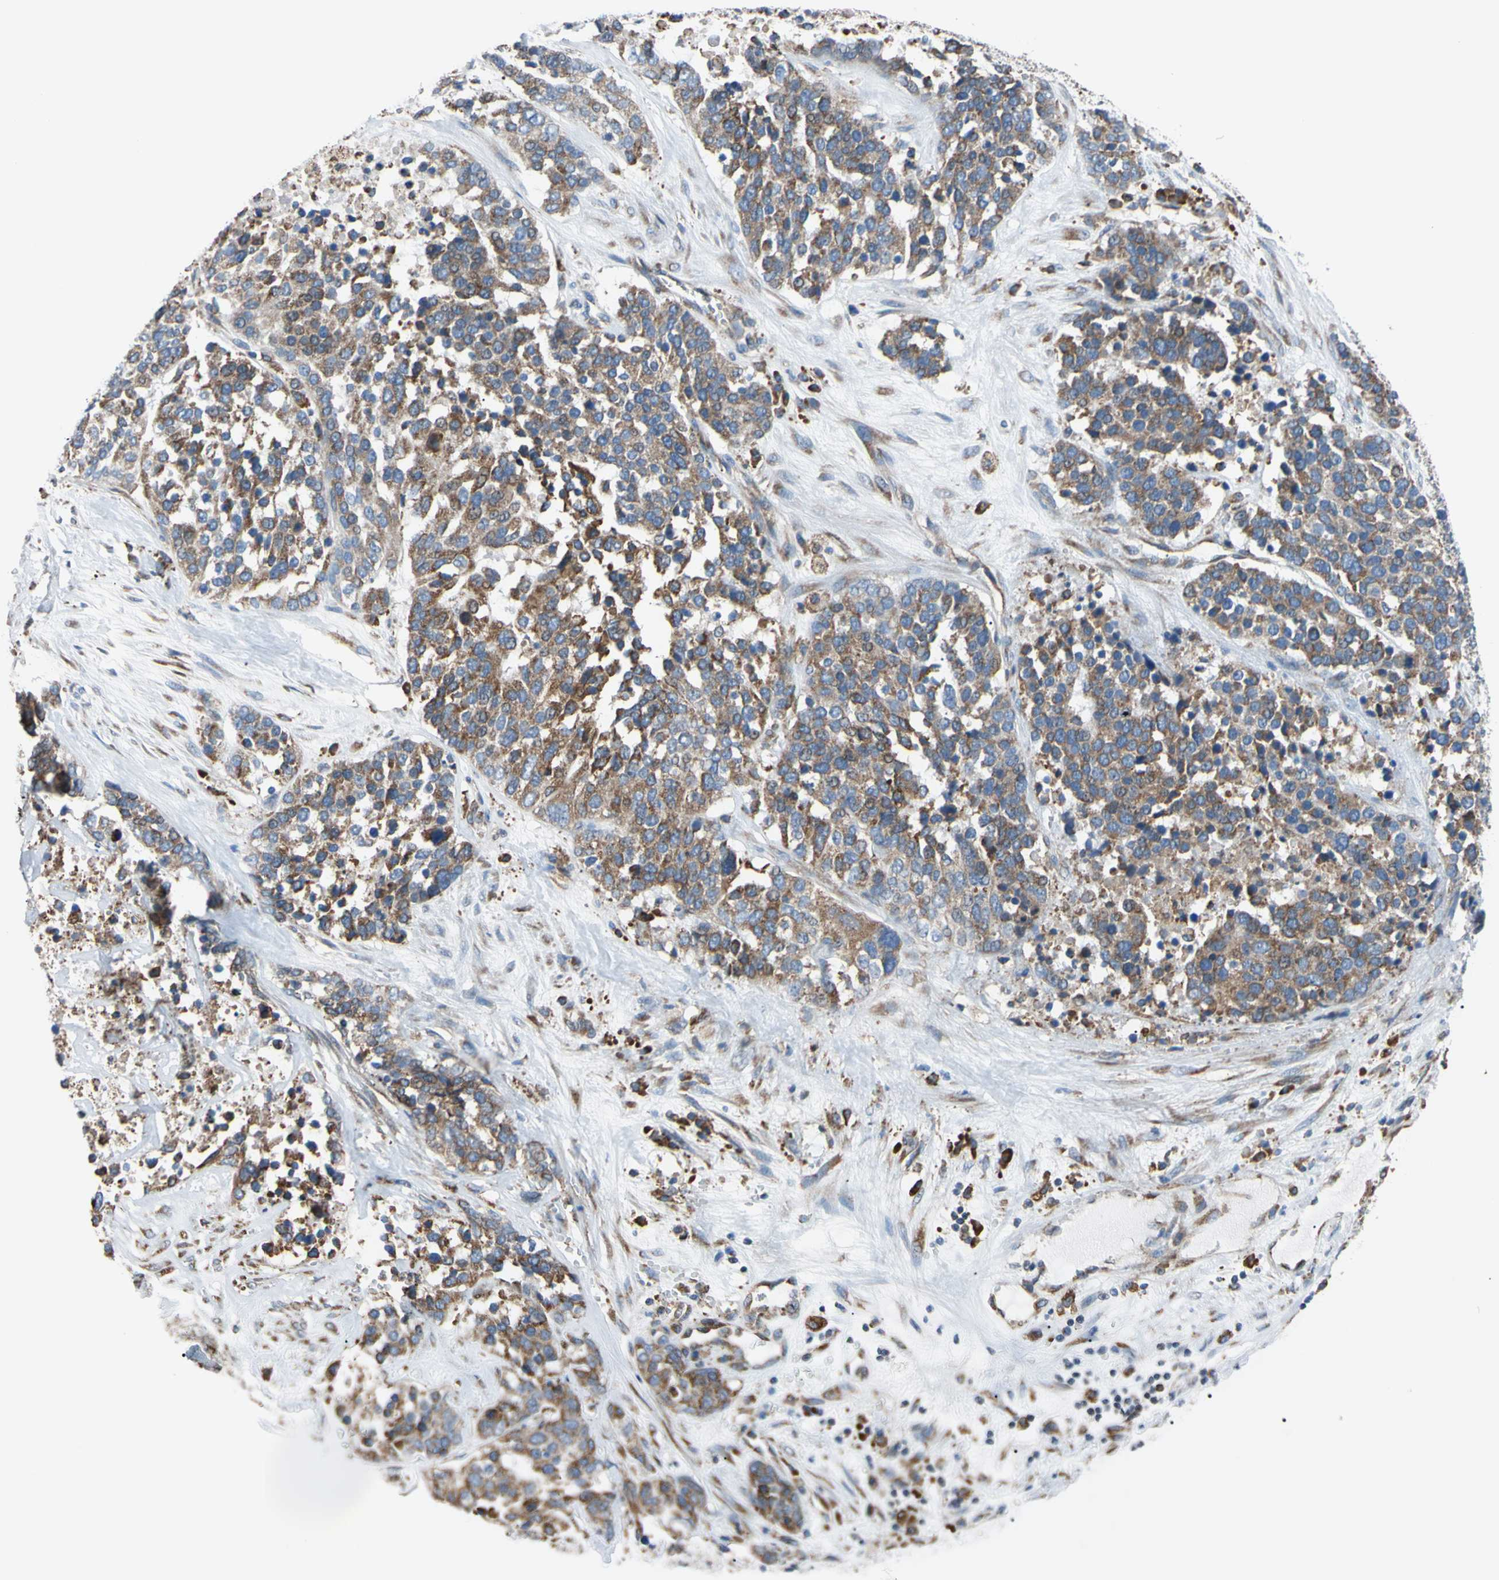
{"staining": {"intensity": "moderate", "quantity": ">75%", "location": "cytoplasmic/membranous"}, "tissue": "ovarian cancer", "cell_type": "Tumor cells", "image_type": "cancer", "snomed": [{"axis": "morphology", "description": "Cystadenocarcinoma, serous, NOS"}, {"axis": "topography", "description": "Ovary"}], "caption": "A histopathology image of ovarian cancer (serous cystadenocarcinoma) stained for a protein demonstrates moderate cytoplasmic/membranous brown staining in tumor cells.", "gene": "BMF", "patient": {"sex": "female", "age": 44}}